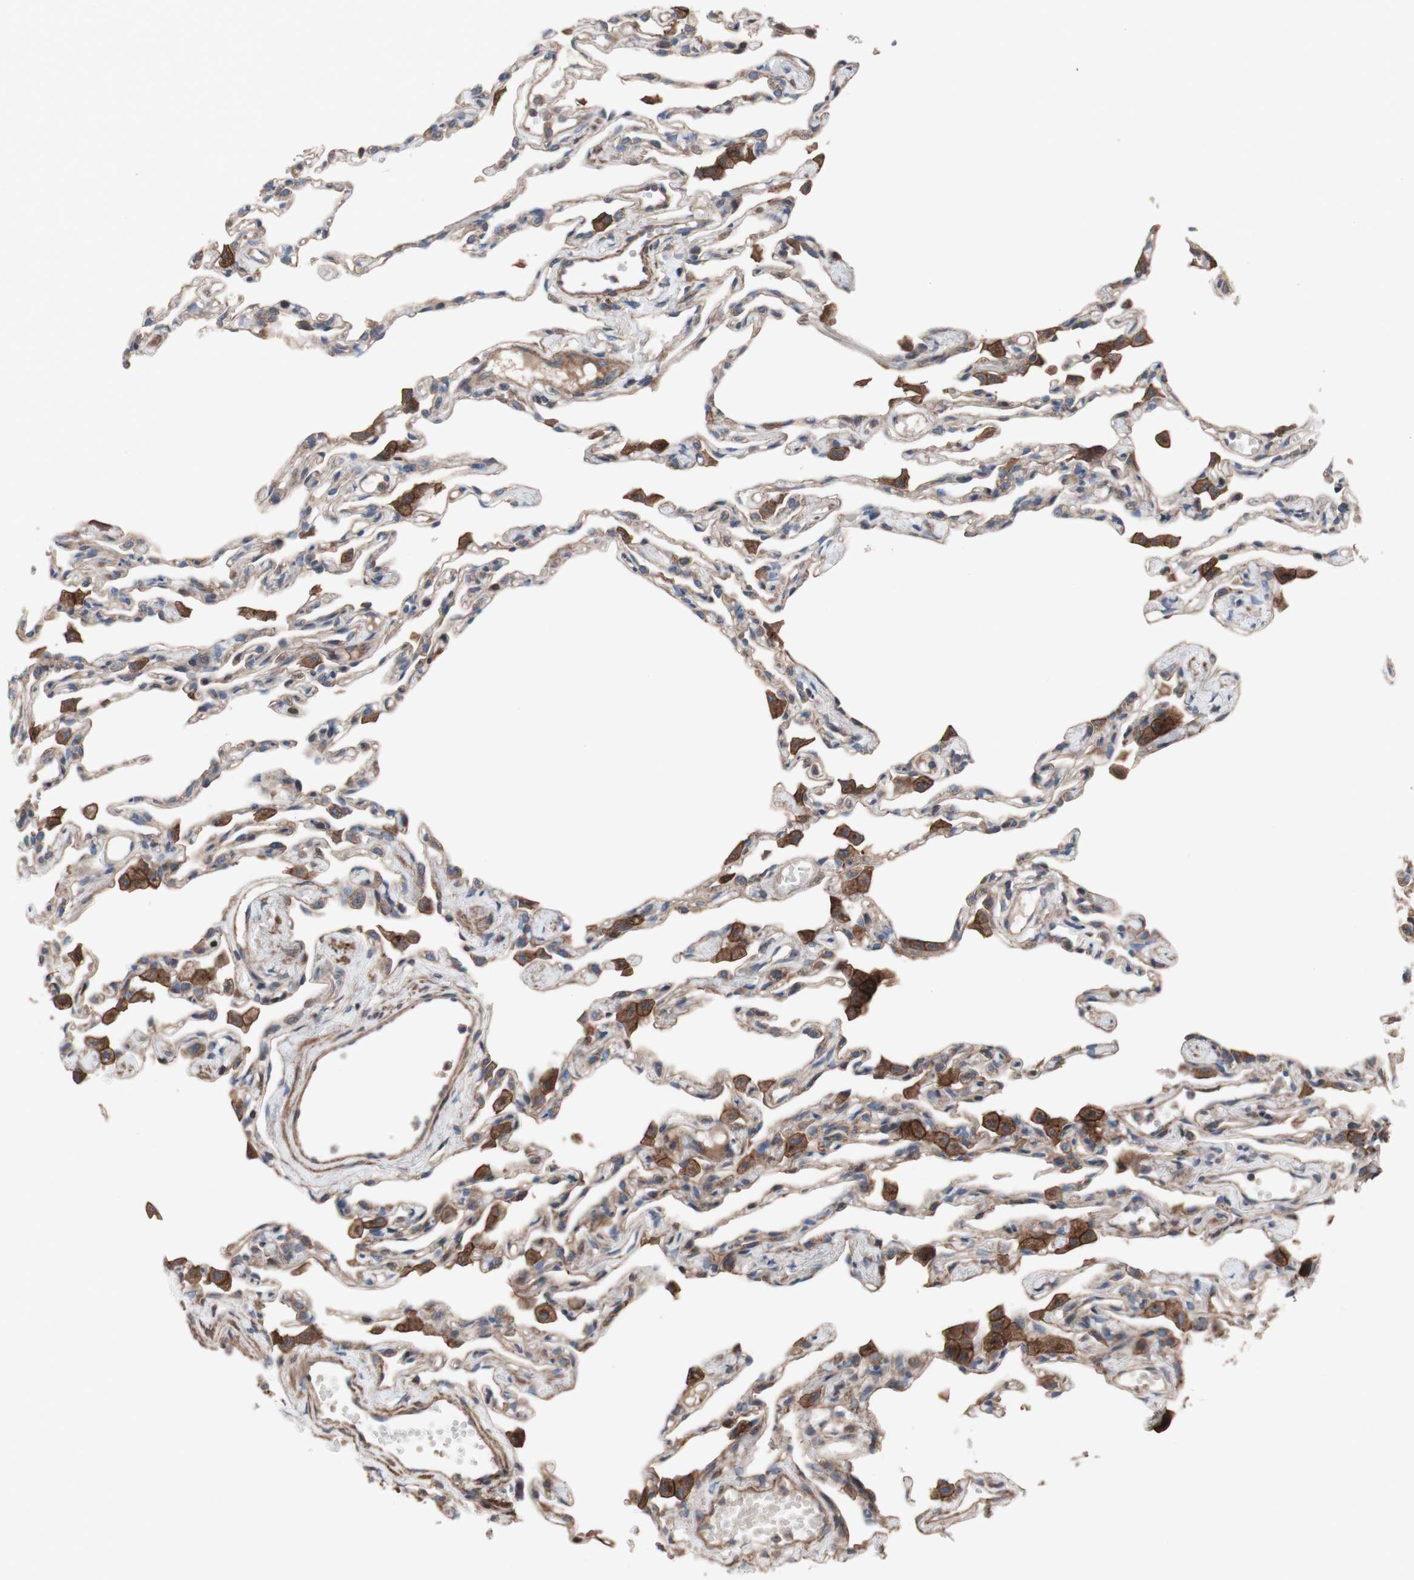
{"staining": {"intensity": "weak", "quantity": ">75%", "location": "cytoplasmic/membranous"}, "tissue": "lung", "cell_type": "Alveolar cells", "image_type": "normal", "snomed": [{"axis": "morphology", "description": "Normal tissue, NOS"}, {"axis": "topography", "description": "Lung"}], "caption": "Approximately >75% of alveolar cells in benign human lung demonstrate weak cytoplasmic/membranous protein positivity as visualized by brown immunohistochemical staining.", "gene": "COPB1", "patient": {"sex": "female", "age": 49}}